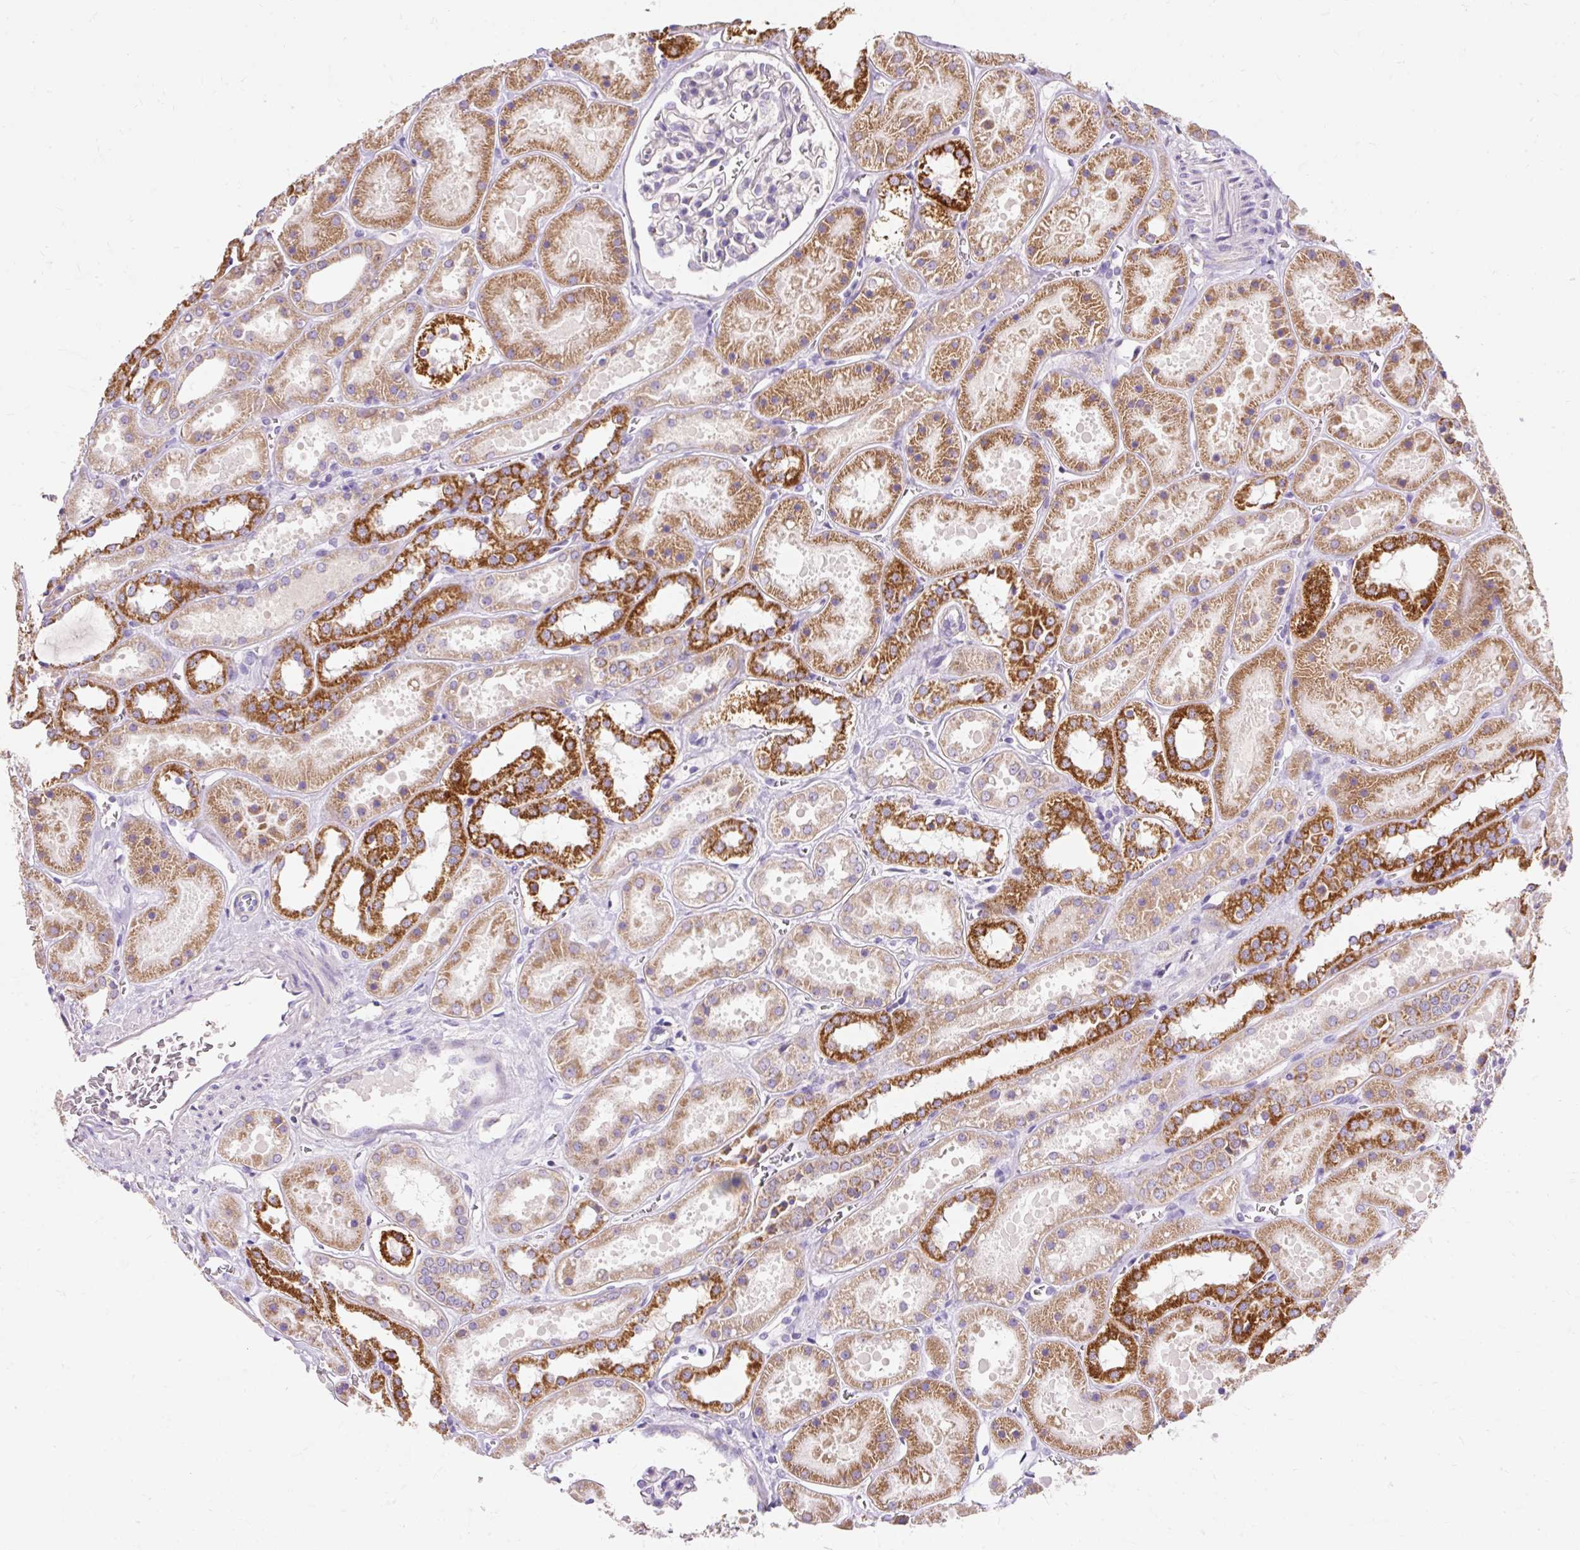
{"staining": {"intensity": "negative", "quantity": "none", "location": "none"}, "tissue": "kidney", "cell_type": "Cells in glomeruli", "image_type": "normal", "snomed": [{"axis": "morphology", "description": "Normal tissue, NOS"}, {"axis": "topography", "description": "Kidney"}], "caption": "Immunohistochemistry (IHC) of benign human kidney displays no staining in cells in glomeruli. (DAB (3,3'-diaminobenzidine) IHC visualized using brightfield microscopy, high magnification).", "gene": "PMAIP1", "patient": {"sex": "female", "age": 41}}